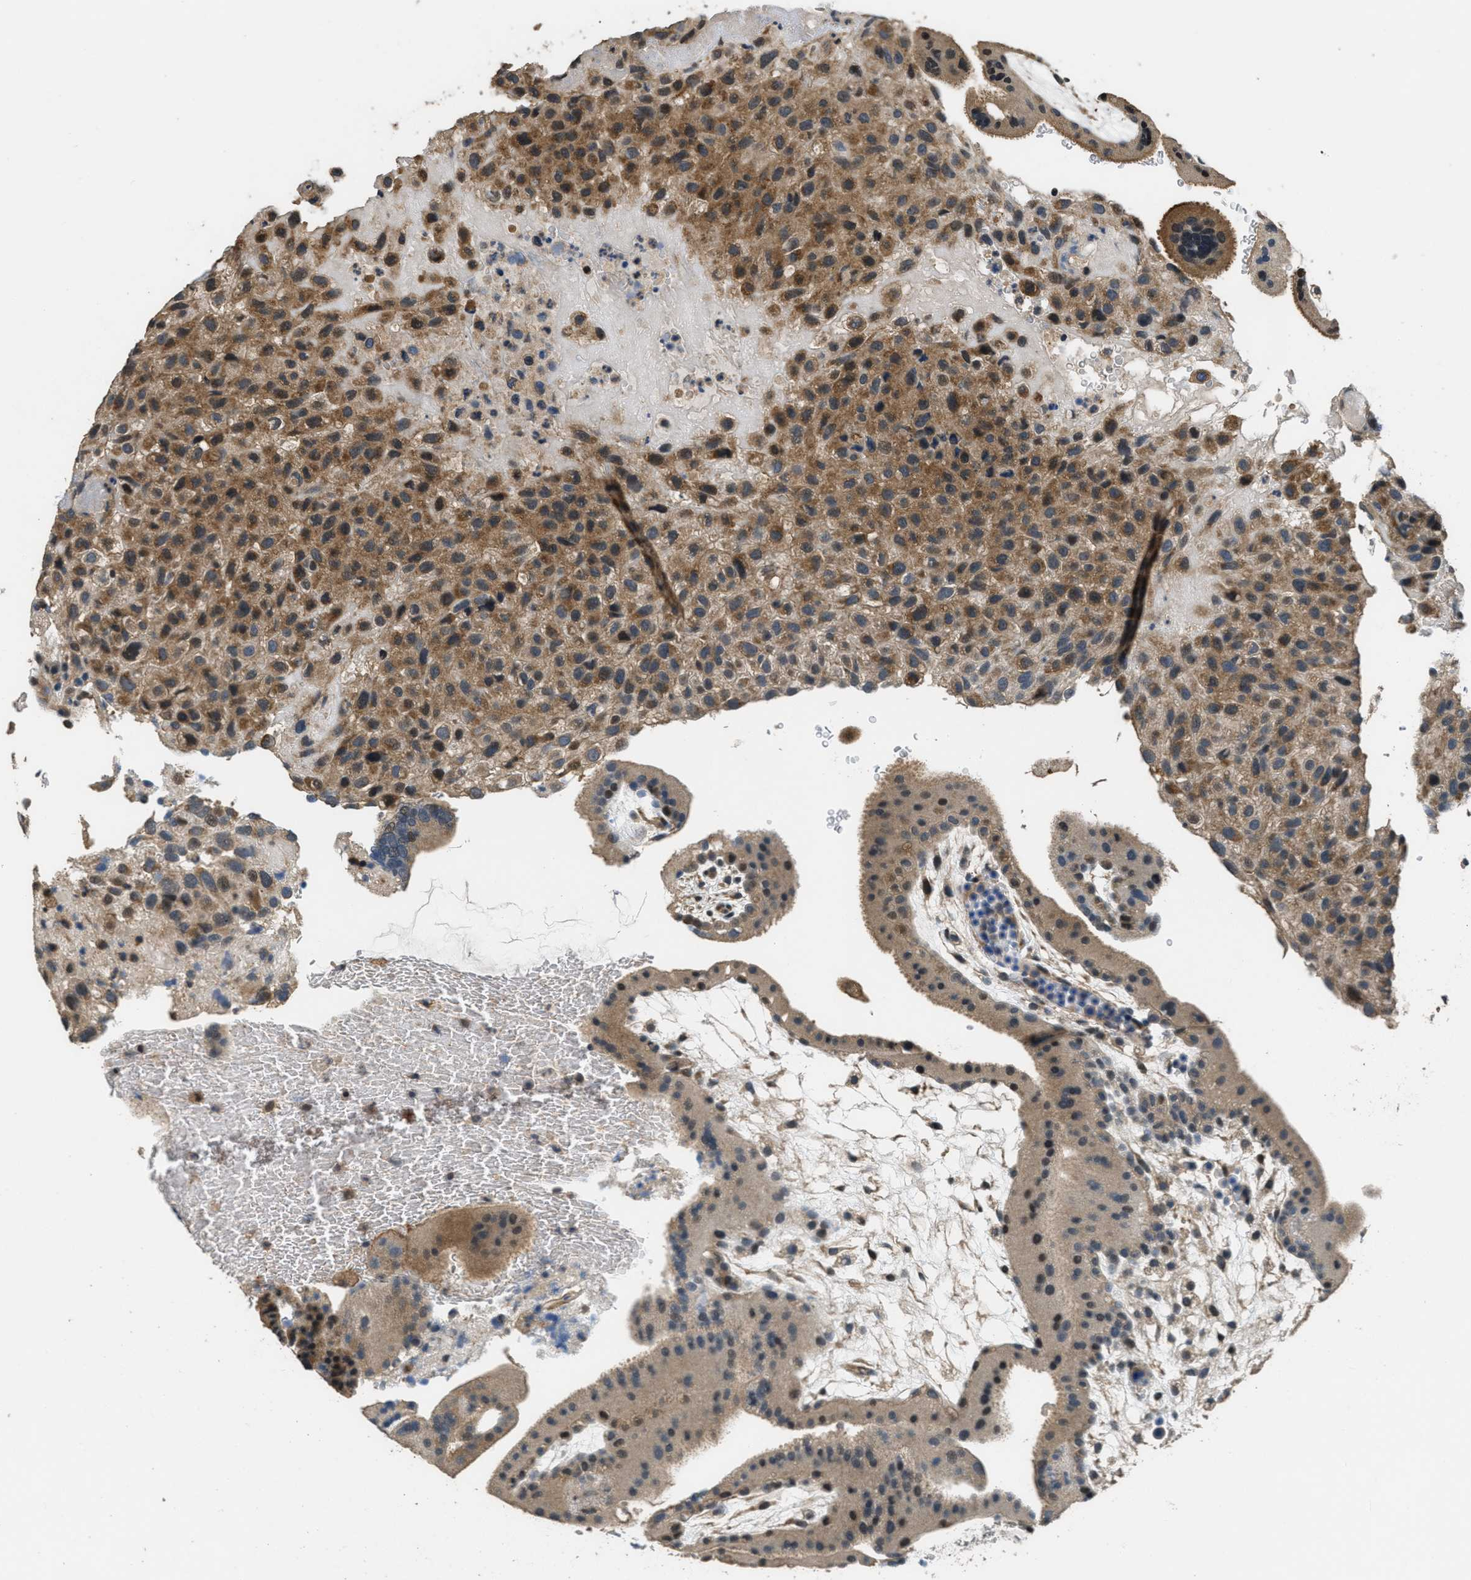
{"staining": {"intensity": "moderate", "quantity": ">75%", "location": "cytoplasmic/membranous"}, "tissue": "placenta", "cell_type": "Decidual cells", "image_type": "normal", "snomed": [{"axis": "morphology", "description": "Normal tissue, NOS"}, {"axis": "topography", "description": "Placenta"}], "caption": "The micrograph displays staining of benign placenta, revealing moderate cytoplasmic/membranous protein positivity (brown color) within decidual cells. The staining is performed using DAB (3,3'-diaminobenzidine) brown chromogen to label protein expression. The nuclei are counter-stained blue using hematoxylin.", "gene": "NAT1", "patient": {"sex": "female", "age": 19}}